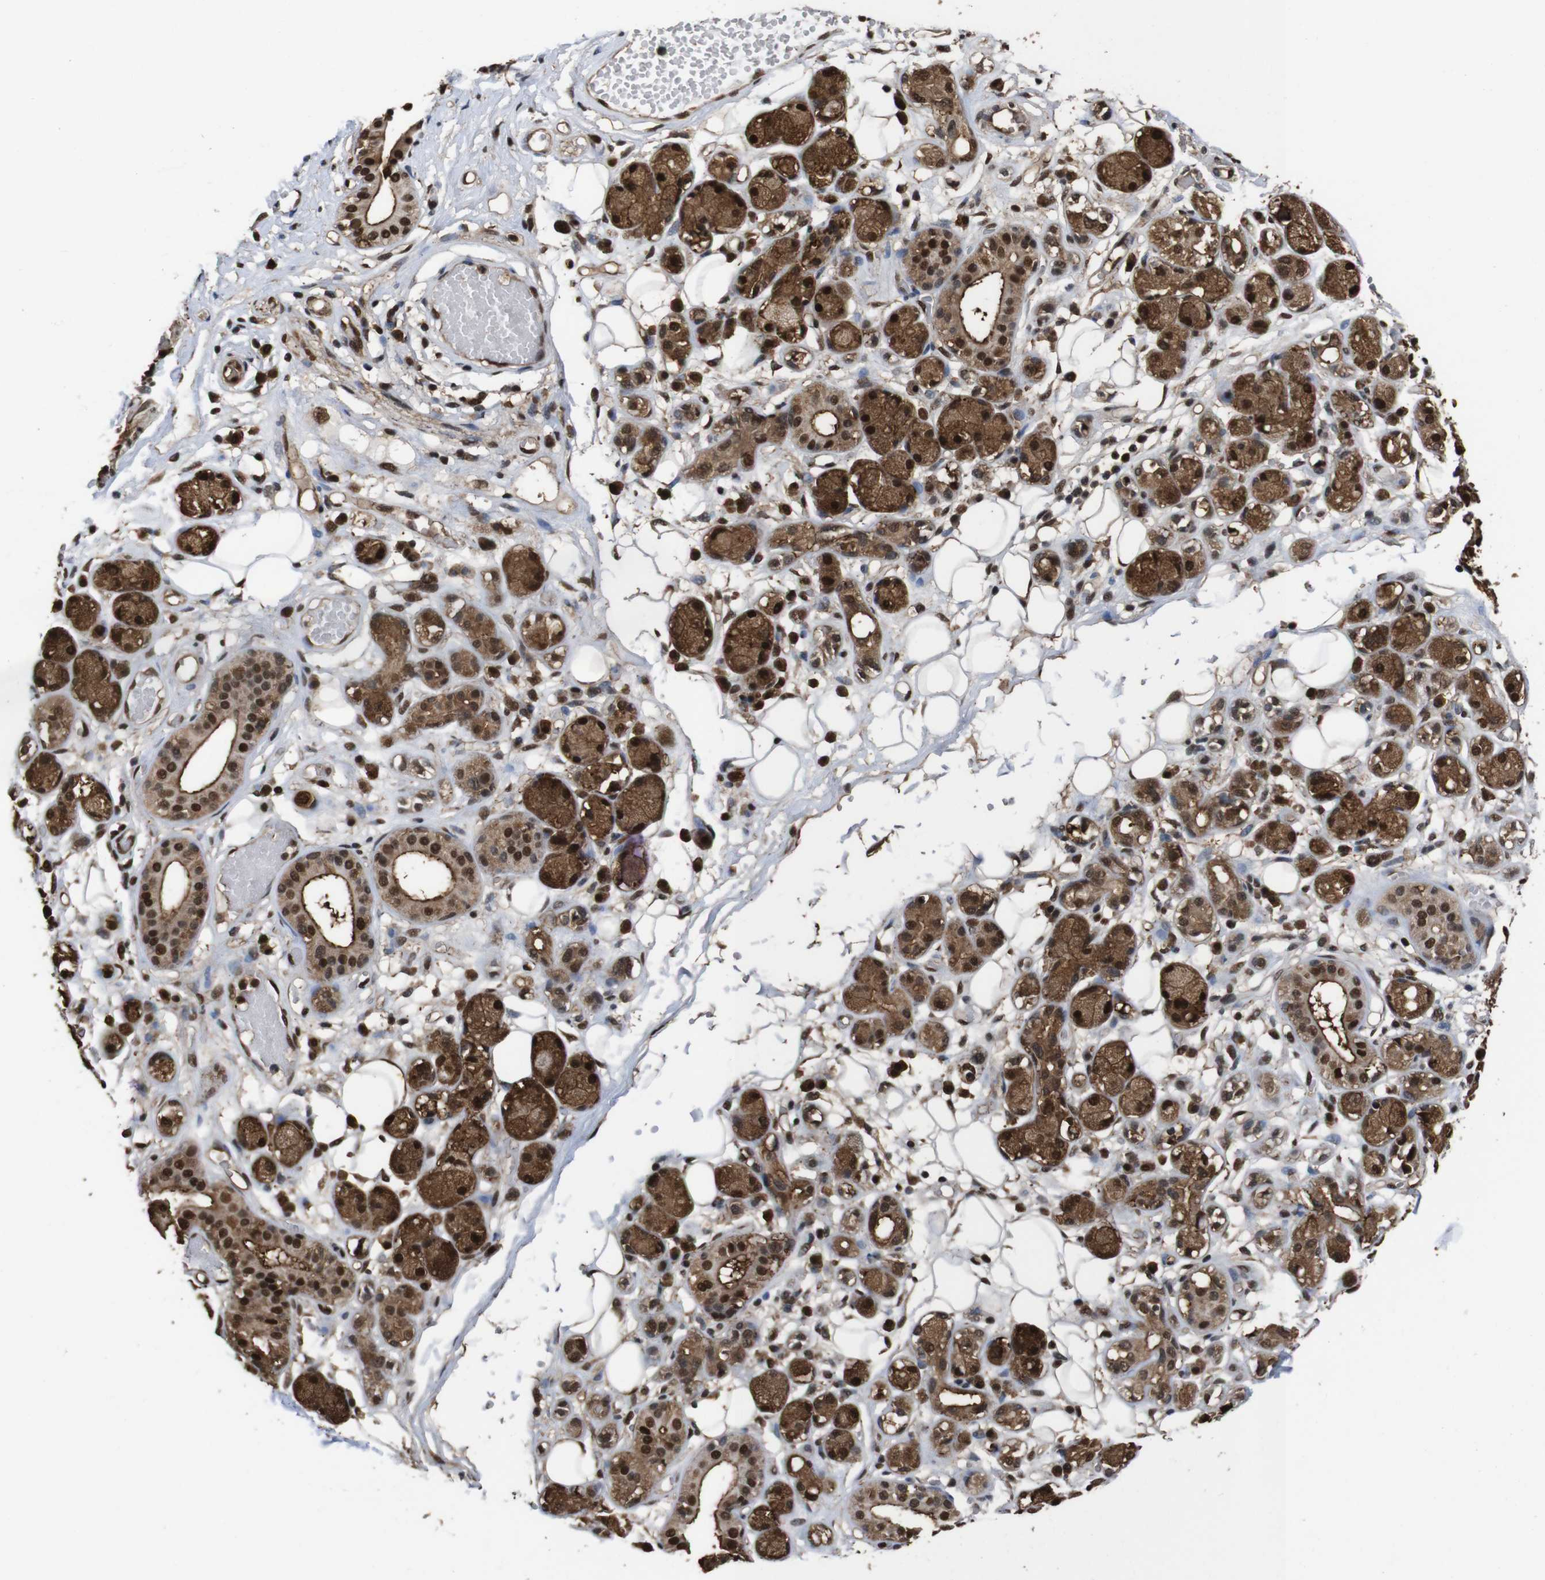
{"staining": {"intensity": "strong", "quantity": ">75%", "location": "cytoplasmic/membranous,nuclear"}, "tissue": "adipose tissue", "cell_type": "Adipocytes", "image_type": "normal", "snomed": [{"axis": "morphology", "description": "Normal tissue, NOS"}, {"axis": "morphology", "description": "Inflammation, NOS"}, {"axis": "topography", "description": "Vascular tissue"}, {"axis": "topography", "description": "Salivary gland"}], "caption": "DAB immunohistochemical staining of unremarkable adipose tissue demonstrates strong cytoplasmic/membranous,nuclear protein expression in about >75% of adipocytes.", "gene": "VCP", "patient": {"sex": "female", "age": 75}}